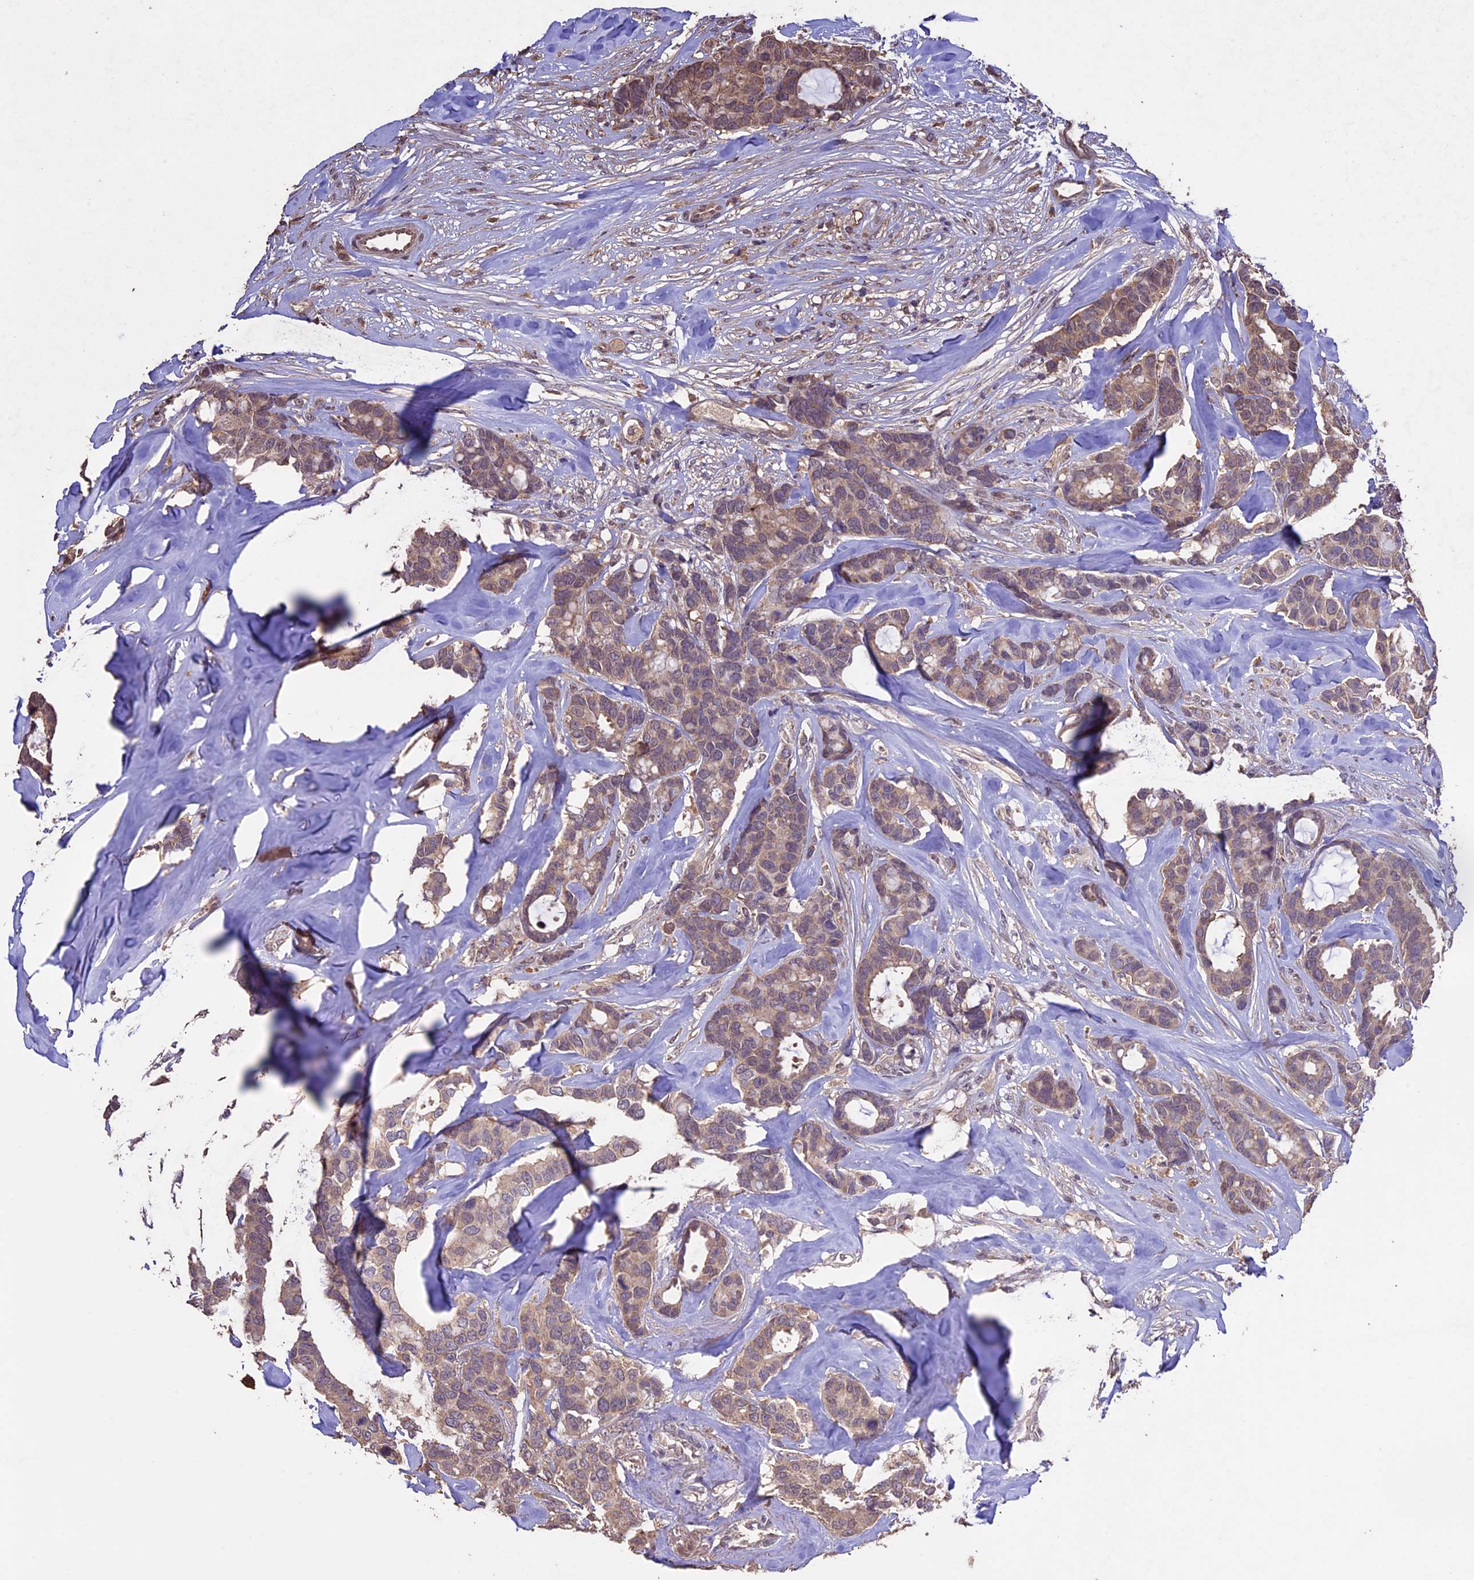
{"staining": {"intensity": "weak", "quantity": ">75%", "location": "cytoplasmic/membranous"}, "tissue": "breast cancer", "cell_type": "Tumor cells", "image_type": "cancer", "snomed": [{"axis": "morphology", "description": "Duct carcinoma"}, {"axis": "topography", "description": "Breast"}], "caption": "DAB (3,3'-diaminobenzidine) immunohistochemical staining of breast cancer shows weak cytoplasmic/membranous protein expression in about >75% of tumor cells. (DAB (3,3'-diaminobenzidine) IHC with brightfield microscopy, high magnification).", "gene": "DIS3L", "patient": {"sex": "female", "age": 87}}